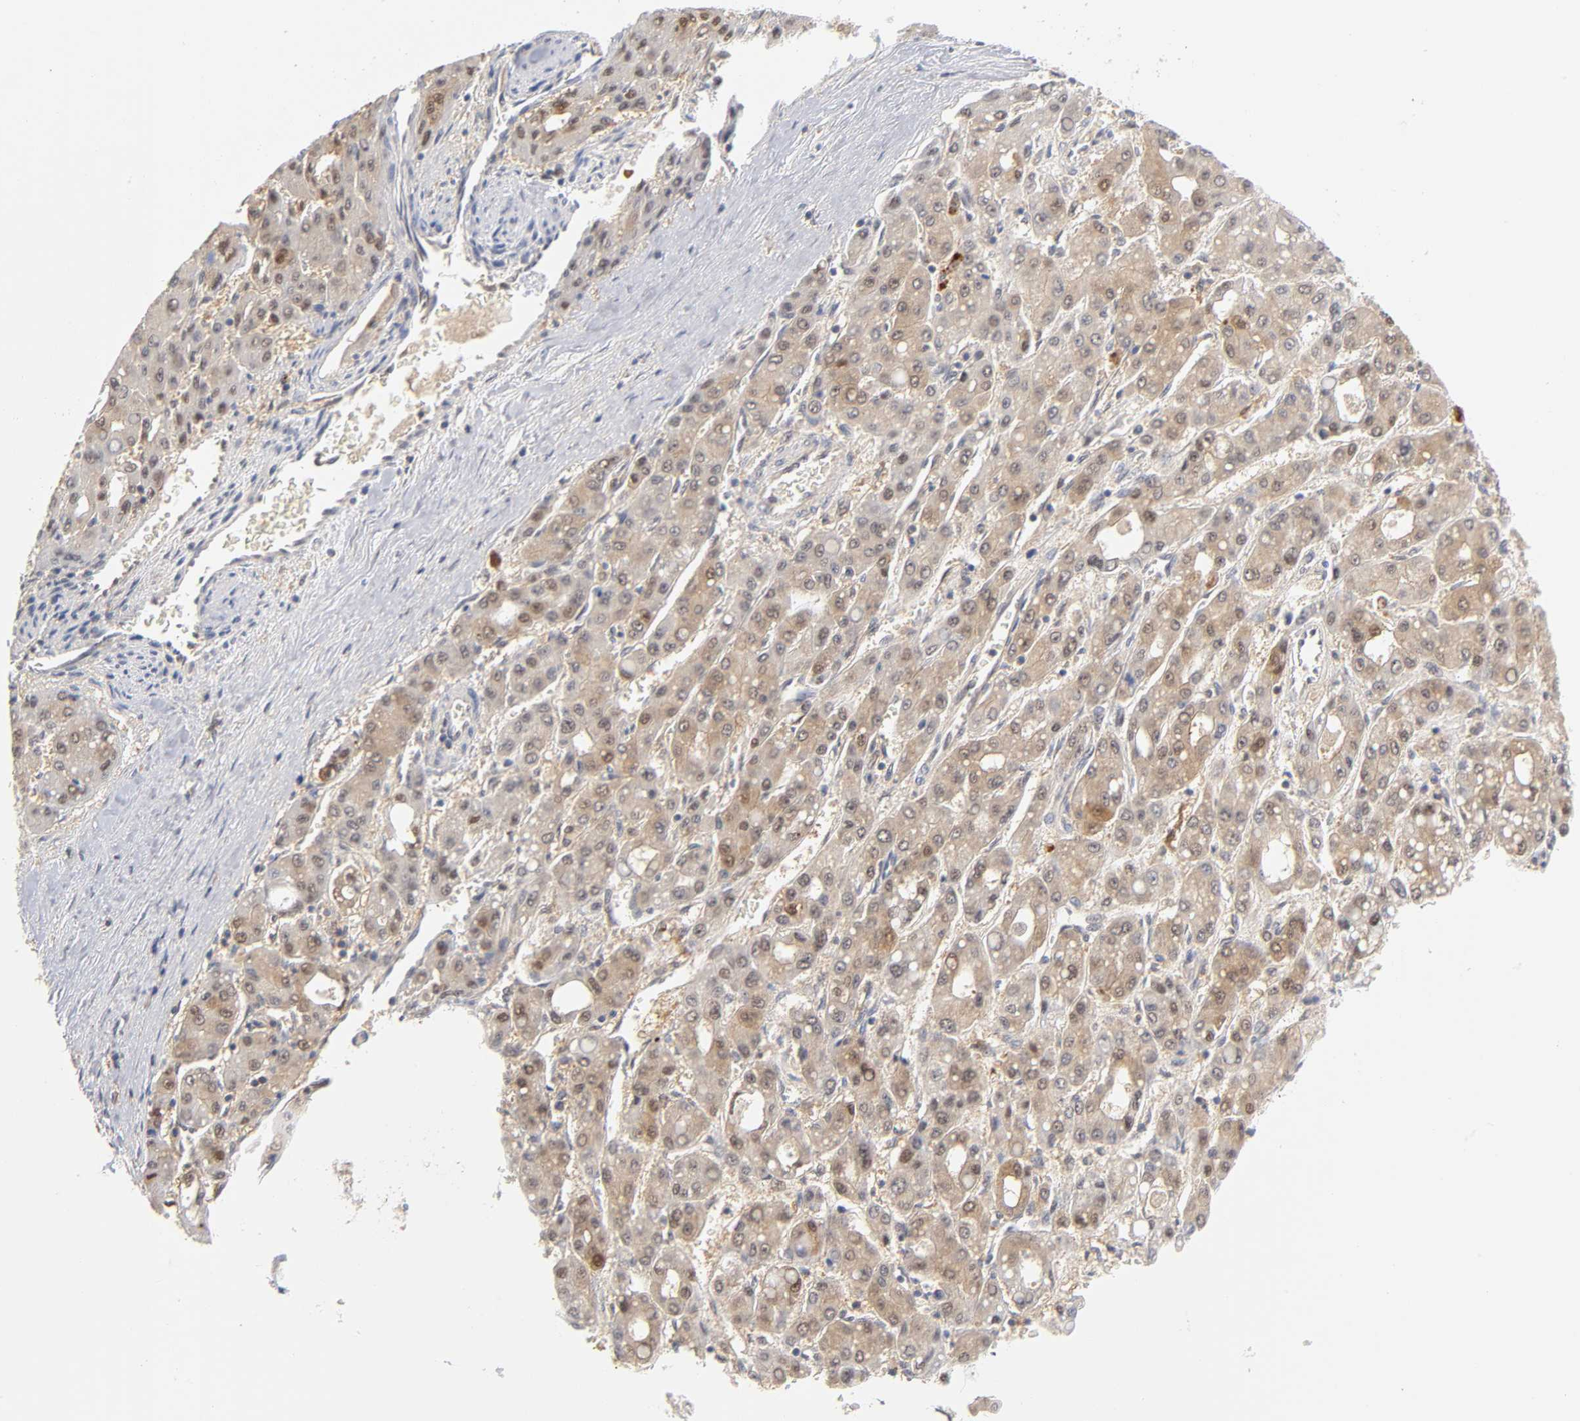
{"staining": {"intensity": "moderate", "quantity": ">75%", "location": "cytoplasmic/membranous"}, "tissue": "liver cancer", "cell_type": "Tumor cells", "image_type": "cancer", "snomed": [{"axis": "morphology", "description": "Carcinoma, Hepatocellular, NOS"}, {"axis": "topography", "description": "Liver"}], "caption": "Hepatocellular carcinoma (liver) was stained to show a protein in brown. There is medium levels of moderate cytoplasmic/membranous positivity in approximately >75% of tumor cells. The staining is performed using DAB brown chromogen to label protein expression. The nuclei are counter-stained blue using hematoxylin.", "gene": "DFFB", "patient": {"sex": "male", "age": 69}}